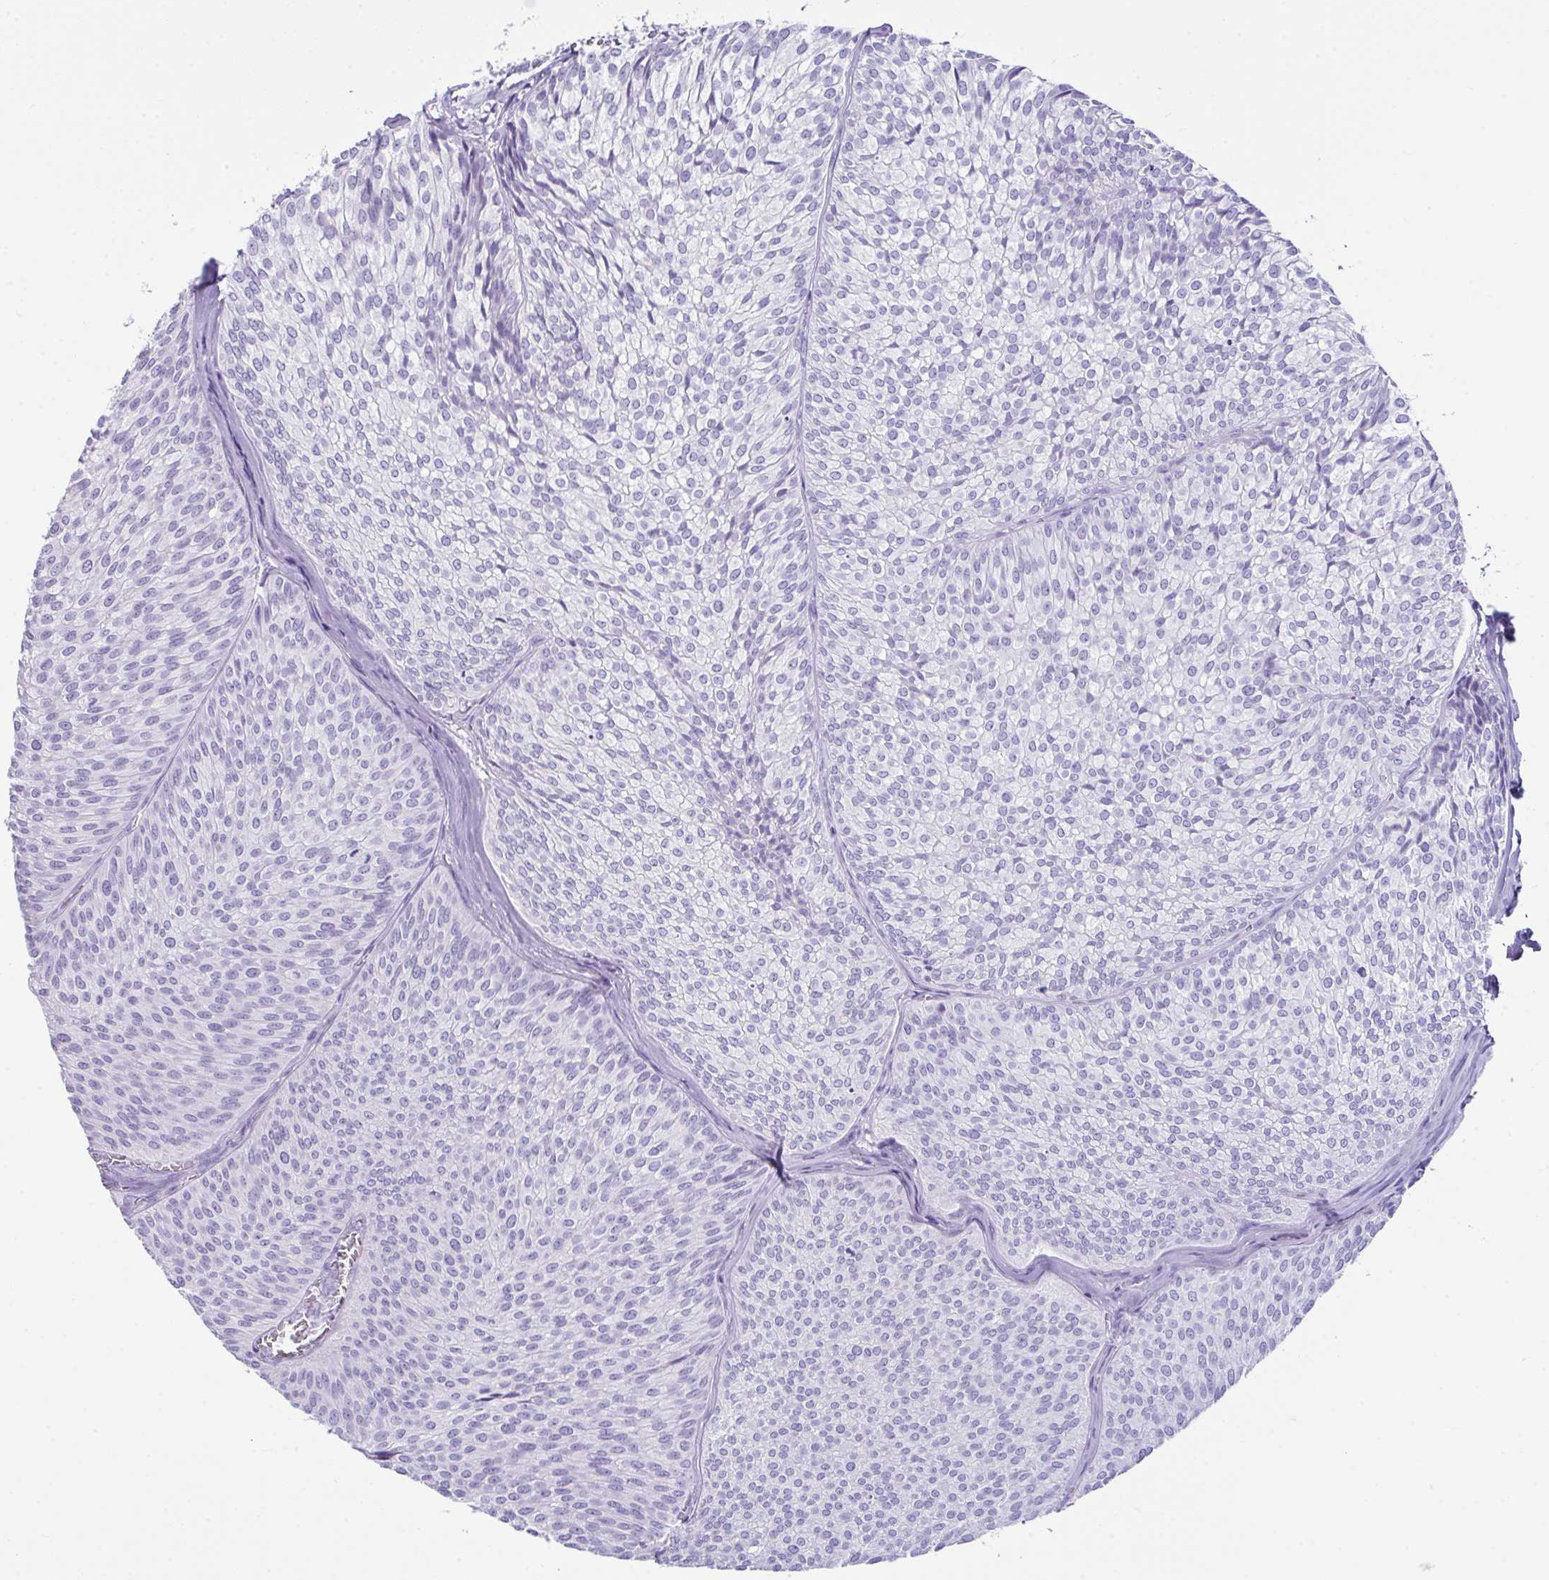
{"staining": {"intensity": "negative", "quantity": "none", "location": "none"}, "tissue": "urothelial cancer", "cell_type": "Tumor cells", "image_type": "cancer", "snomed": [{"axis": "morphology", "description": "Urothelial carcinoma, Low grade"}, {"axis": "topography", "description": "Urinary bladder"}], "caption": "Urothelial cancer was stained to show a protein in brown. There is no significant expression in tumor cells.", "gene": "LGALS4", "patient": {"sex": "male", "age": 91}}